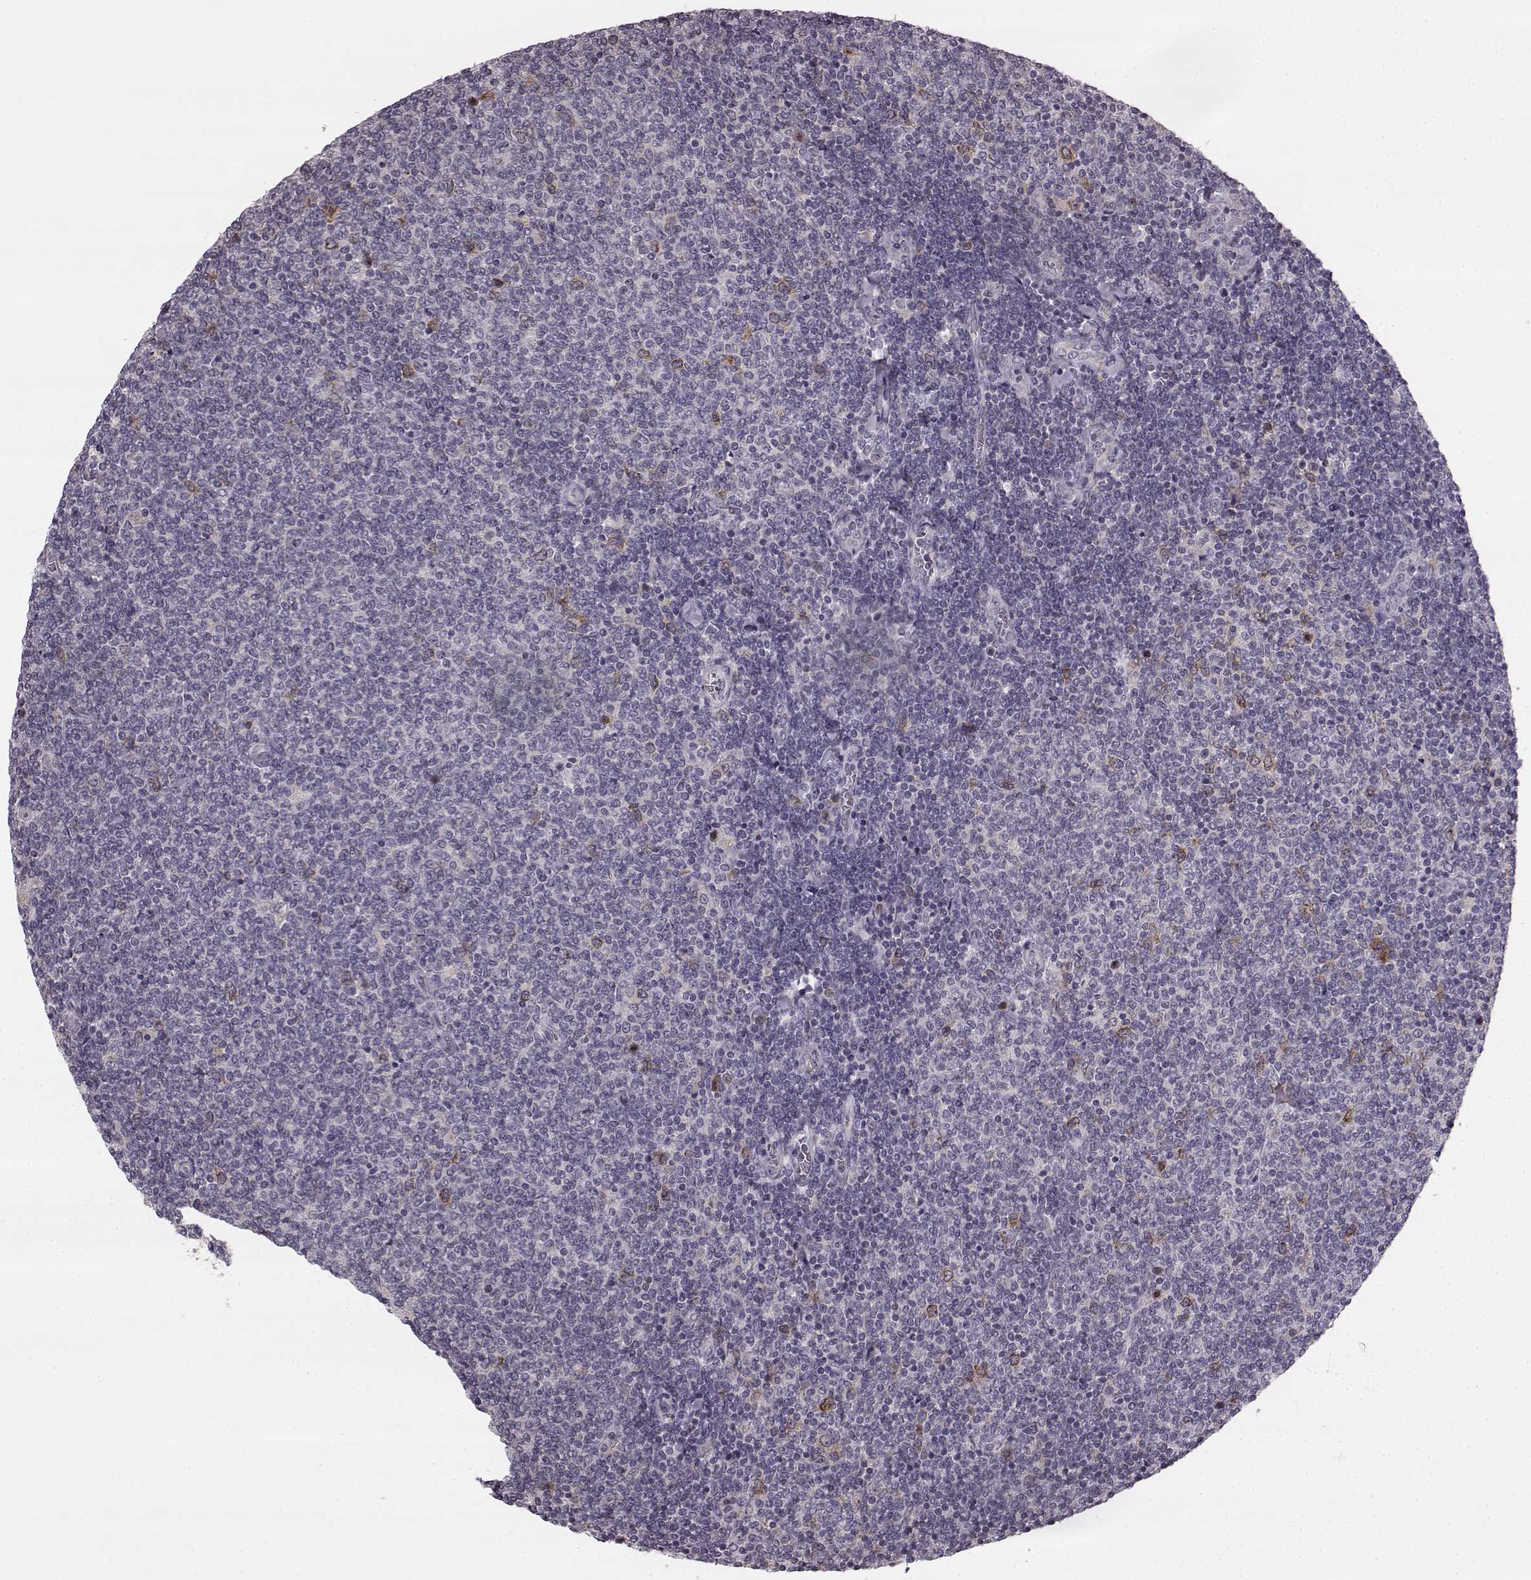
{"staining": {"intensity": "negative", "quantity": "none", "location": "none"}, "tissue": "lymphoma", "cell_type": "Tumor cells", "image_type": "cancer", "snomed": [{"axis": "morphology", "description": "Malignant lymphoma, non-Hodgkin's type, Low grade"}, {"axis": "topography", "description": "Lymph node"}], "caption": "Immunohistochemistry (IHC) histopathology image of low-grade malignant lymphoma, non-Hodgkin's type stained for a protein (brown), which exhibits no positivity in tumor cells.", "gene": "HMMR", "patient": {"sex": "male", "age": 52}}